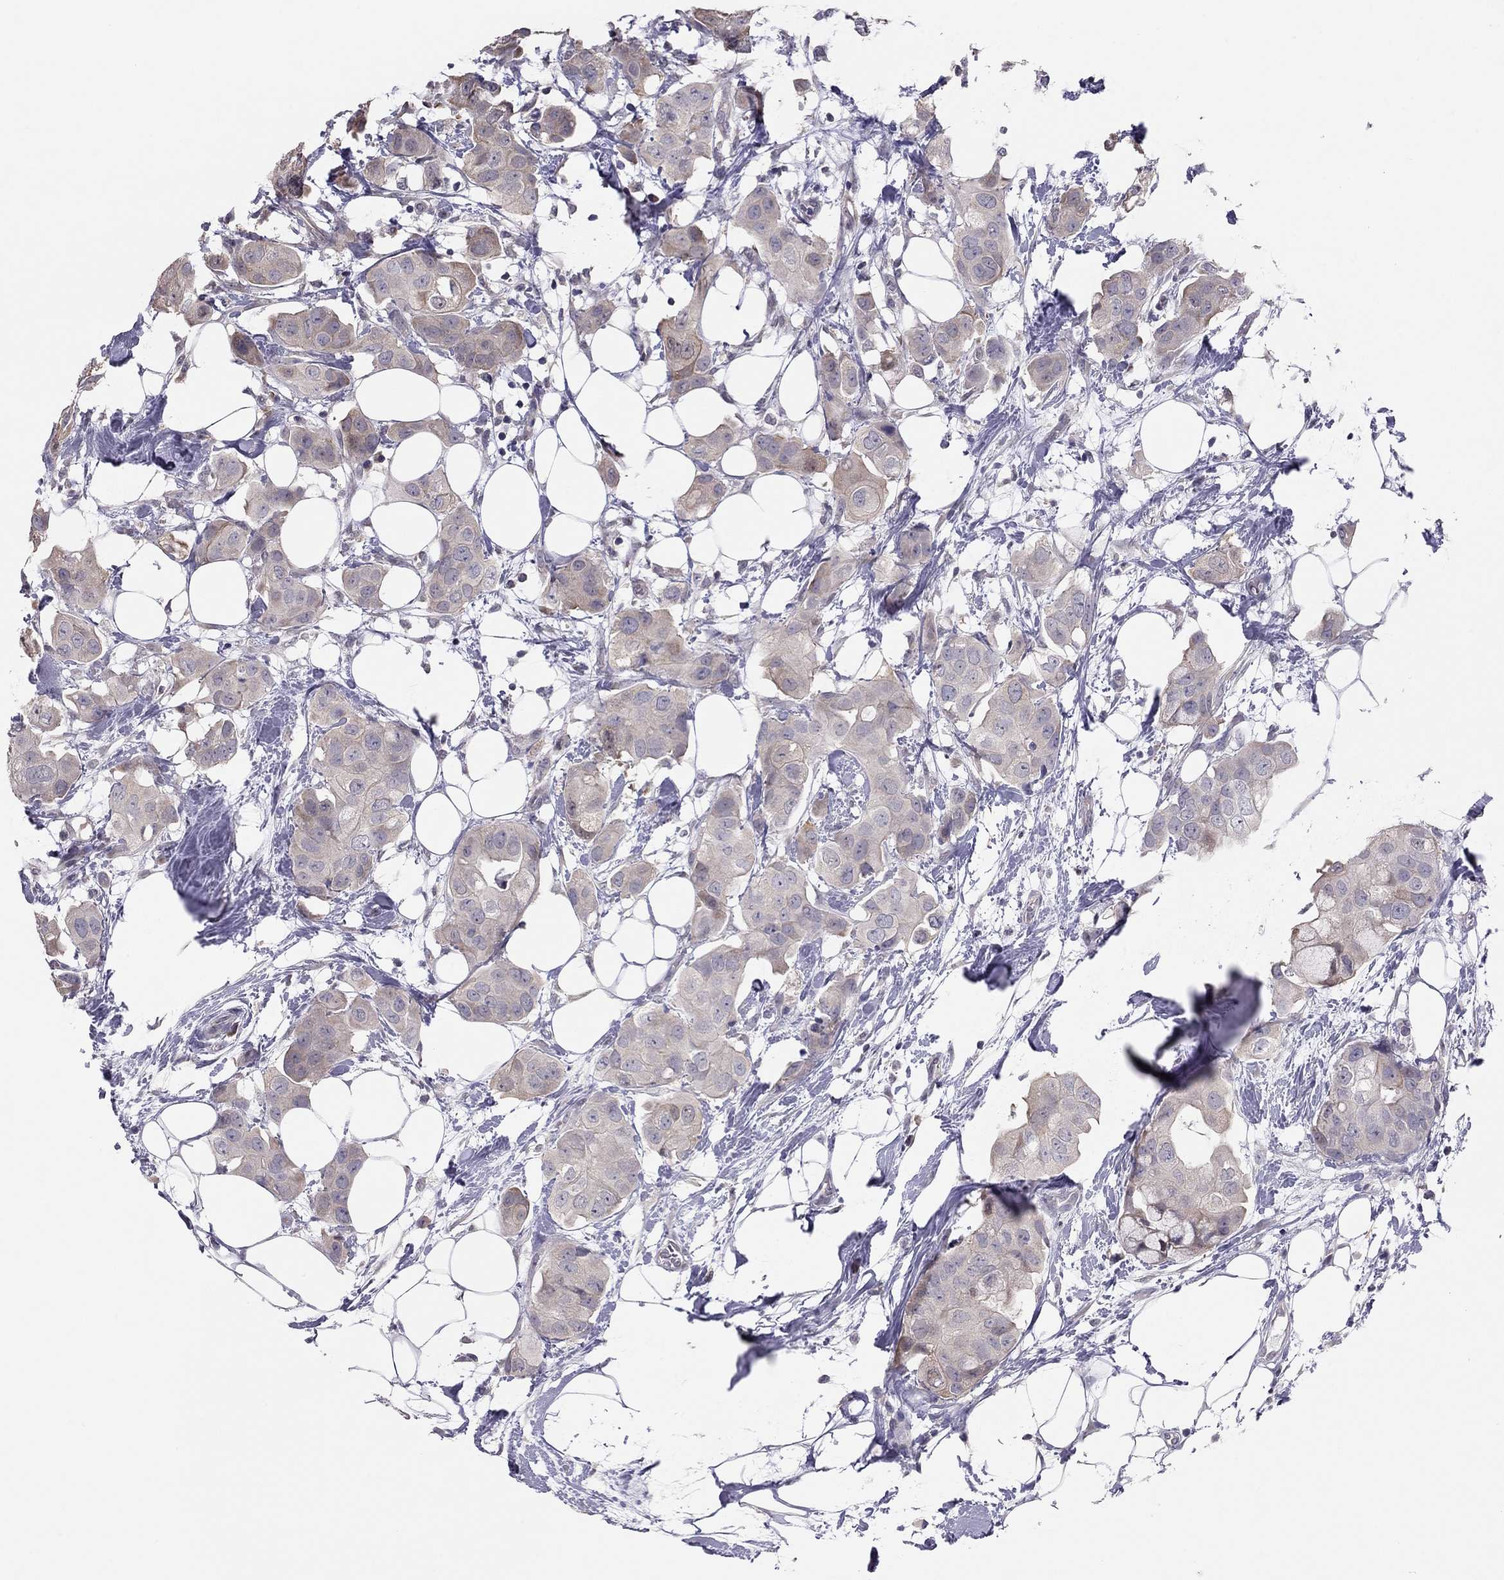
{"staining": {"intensity": "weak", "quantity": "25%-75%", "location": "cytoplasmic/membranous"}, "tissue": "breast cancer", "cell_type": "Tumor cells", "image_type": "cancer", "snomed": [{"axis": "morphology", "description": "Normal tissue, NOS"}, {"axis": "morphology", "description": "Duct carcinoma"}, {"axis": "topography", "description": "Breast"}], "caption": "Immunohistochemical staining of breast cancer displays low levels of weak cytoplasmic/membranous protein expression in about 25%-75% of tumor cells.", "gene": "HSF2BP", "patient": {"sex": "female", "age": 40}}